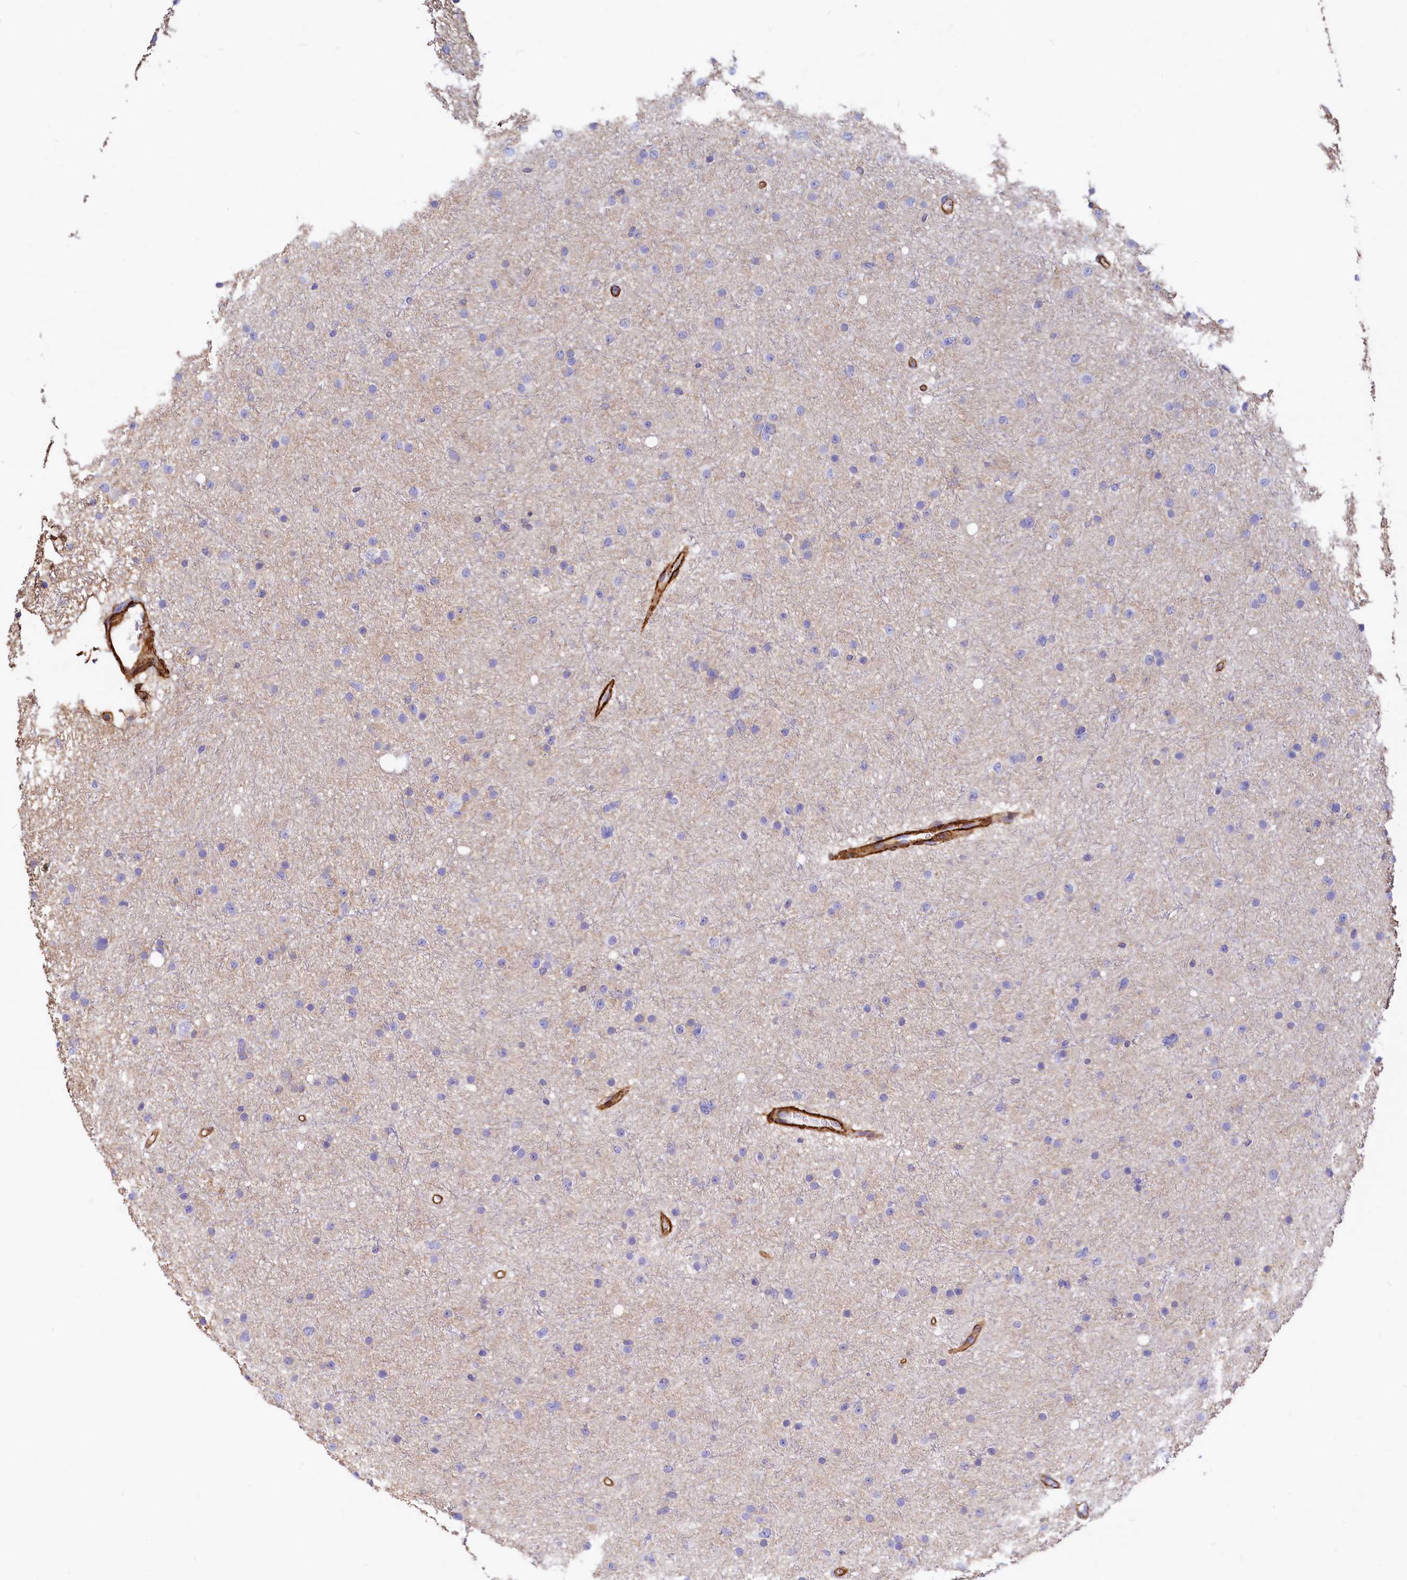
{"staining": {"intensity": "negative", "quantity": "none", "location": "none"}, "tissue": "glioma", "cell_type": "Tumor cells", "image_type": "cancer", "snomed": [{"axis": "morphology", "description": "Glioma, malignant, Low grade"}, {"axis": "topography", "description": "Cerebral cortex"}], "caption": "Human malignant low-grade glioma stained for a protein using IHC displays no staining in tumor cells.", "gene": "THBS1", "patient": {"sex": "female", "age": 39}}